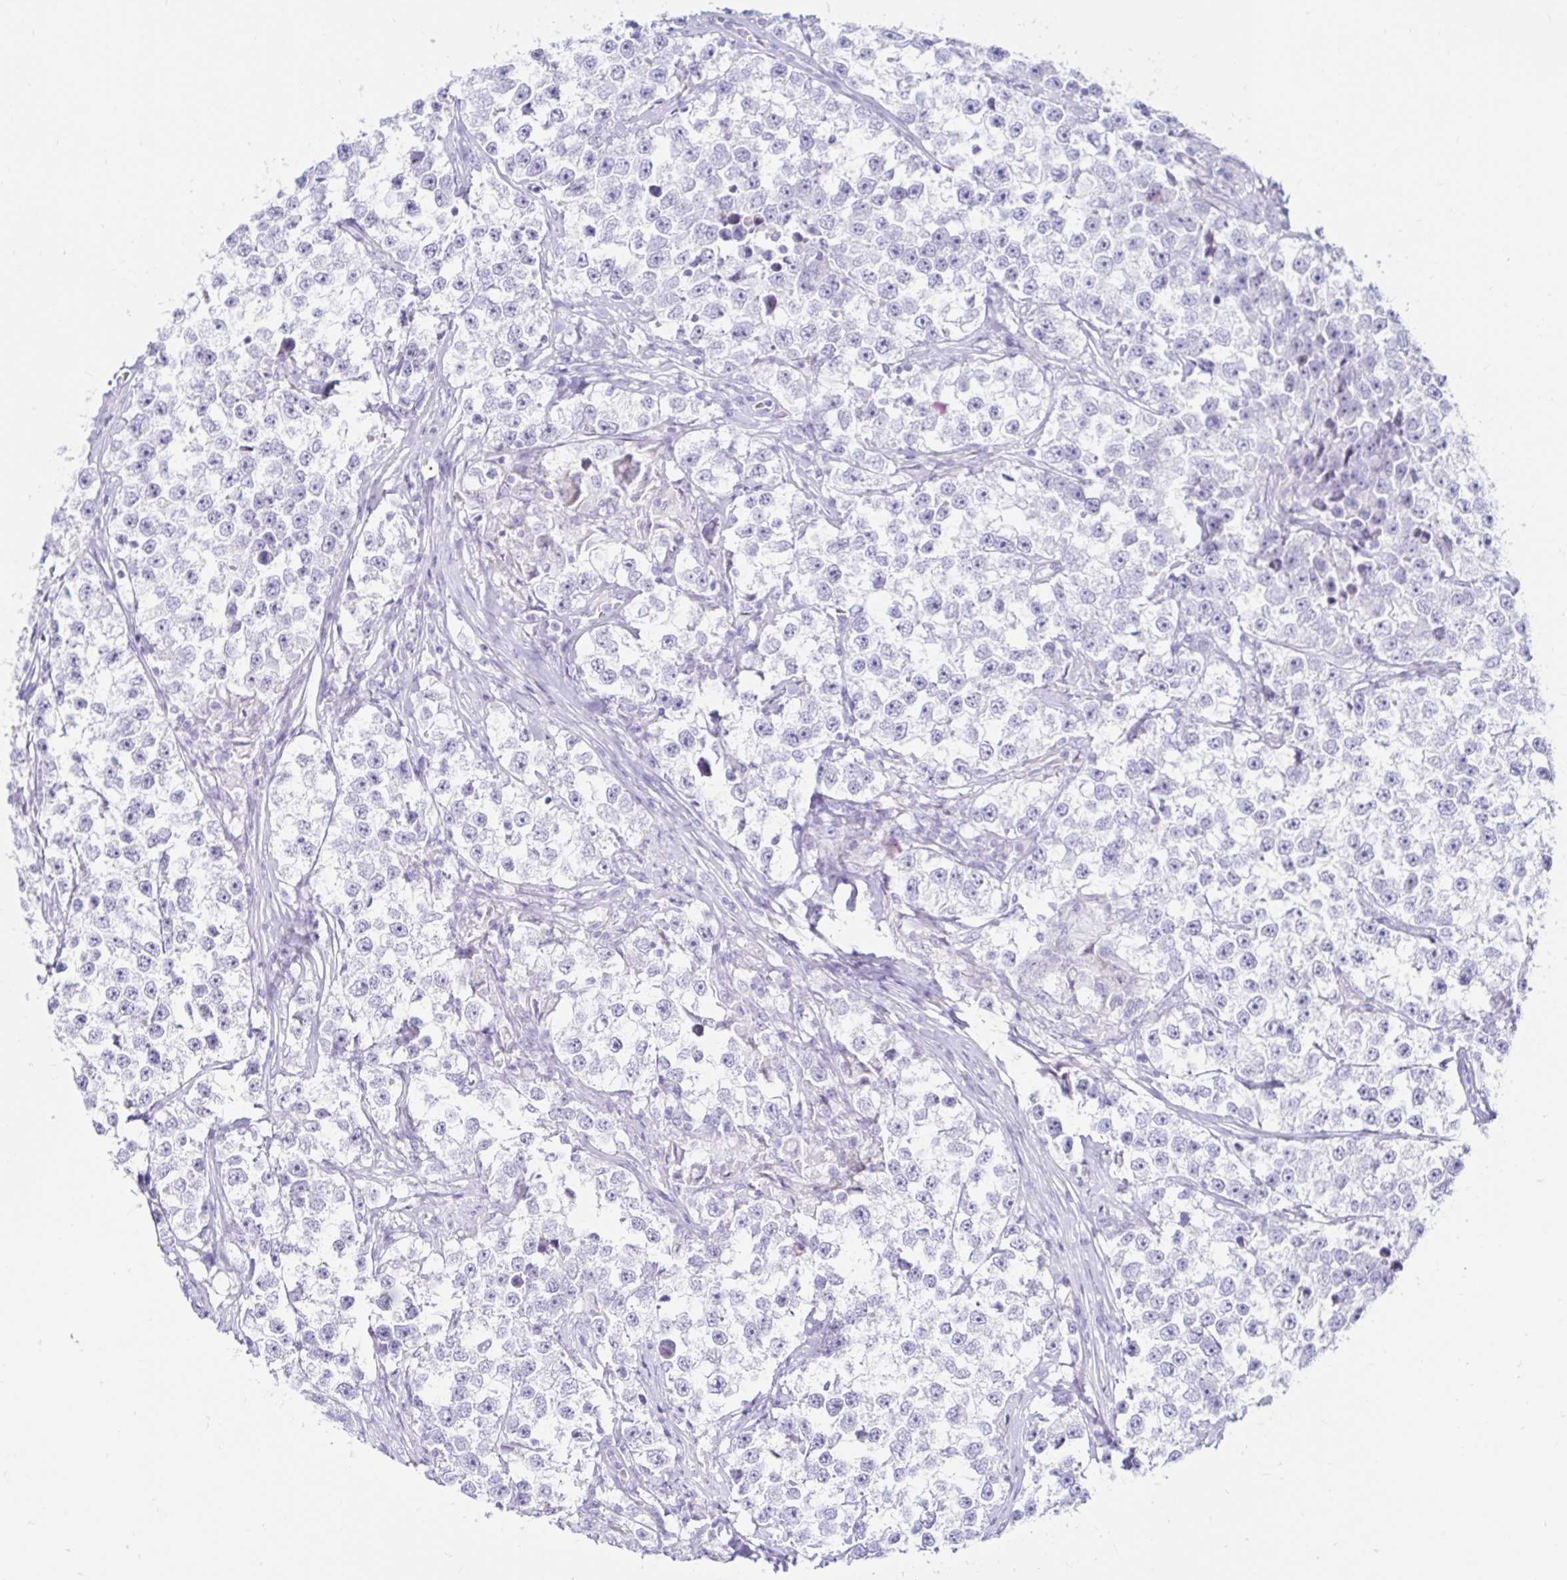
{"staining": {"intensity": "negative", "quantity": "none", "location": "none"}, "tissue": "testis cancer", "cell_type": "Tumor cells", "image_type": "cancer", "snomed": [{"axis": "morphology", "description": "Seminoma, NOS"}, {"axis": "topography", "description": "Testis"}], "caption": "Immunohistochemical staining of human testis seminoma reveals no significant expression in tumor cells.", "gene": "BEST1", "patient": {"sex": "male", "age": 46}}